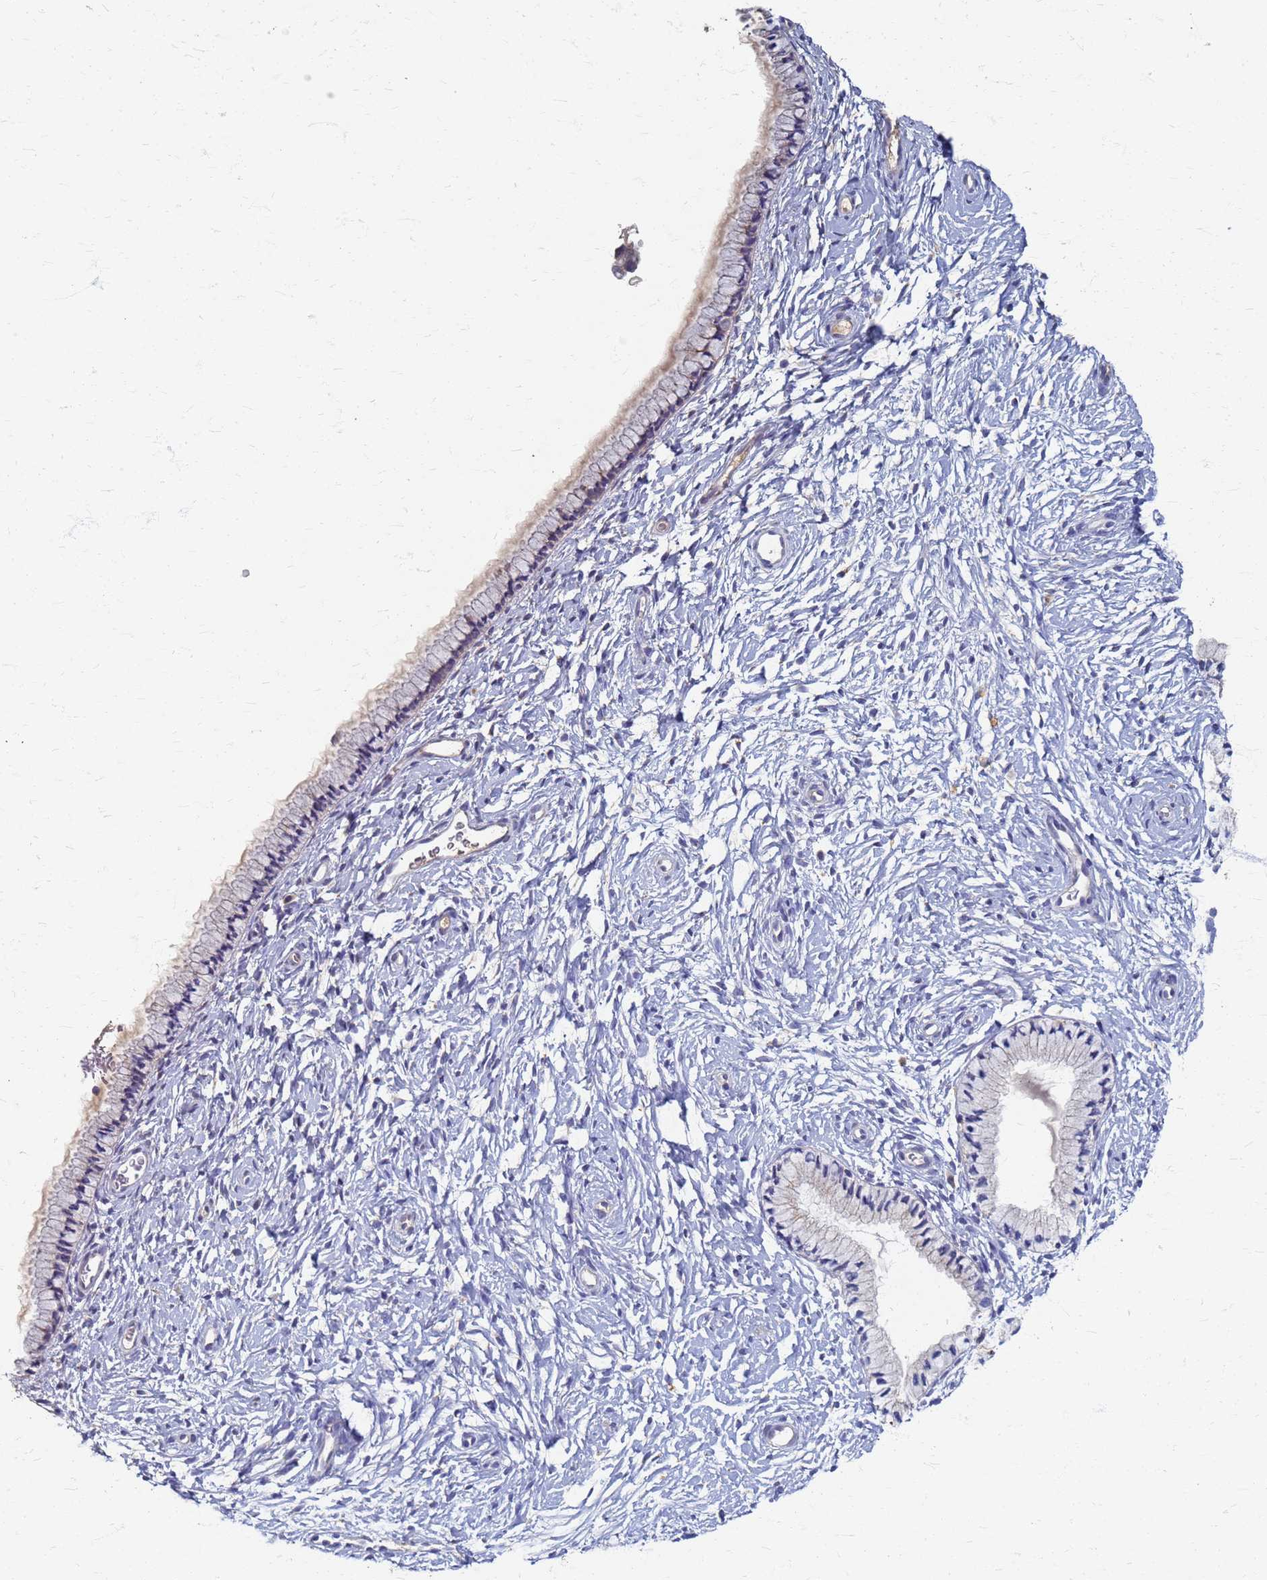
{"staining": {"intensity": "weak", "quantity": "25%-75%", "location": "cytoplasmic/membranous"}, "tissue": "cervix", "cell_type": "Glandular cells", "image_type": "normal", "snomed": [{"axis": "morphology", "description": "Normal tissue, NOS"}, {"axis": "topography", "description": "Cervix"}], "caption": "The histopathology image demonstrates immunohistochemical staining of unremarkable cervix. There is weak cytoplasmic/membranous staining is seen in about 25%-75% of glandular cells.", "gene": "KRCC1", "patient": {"sex": "female", "age": 33}}